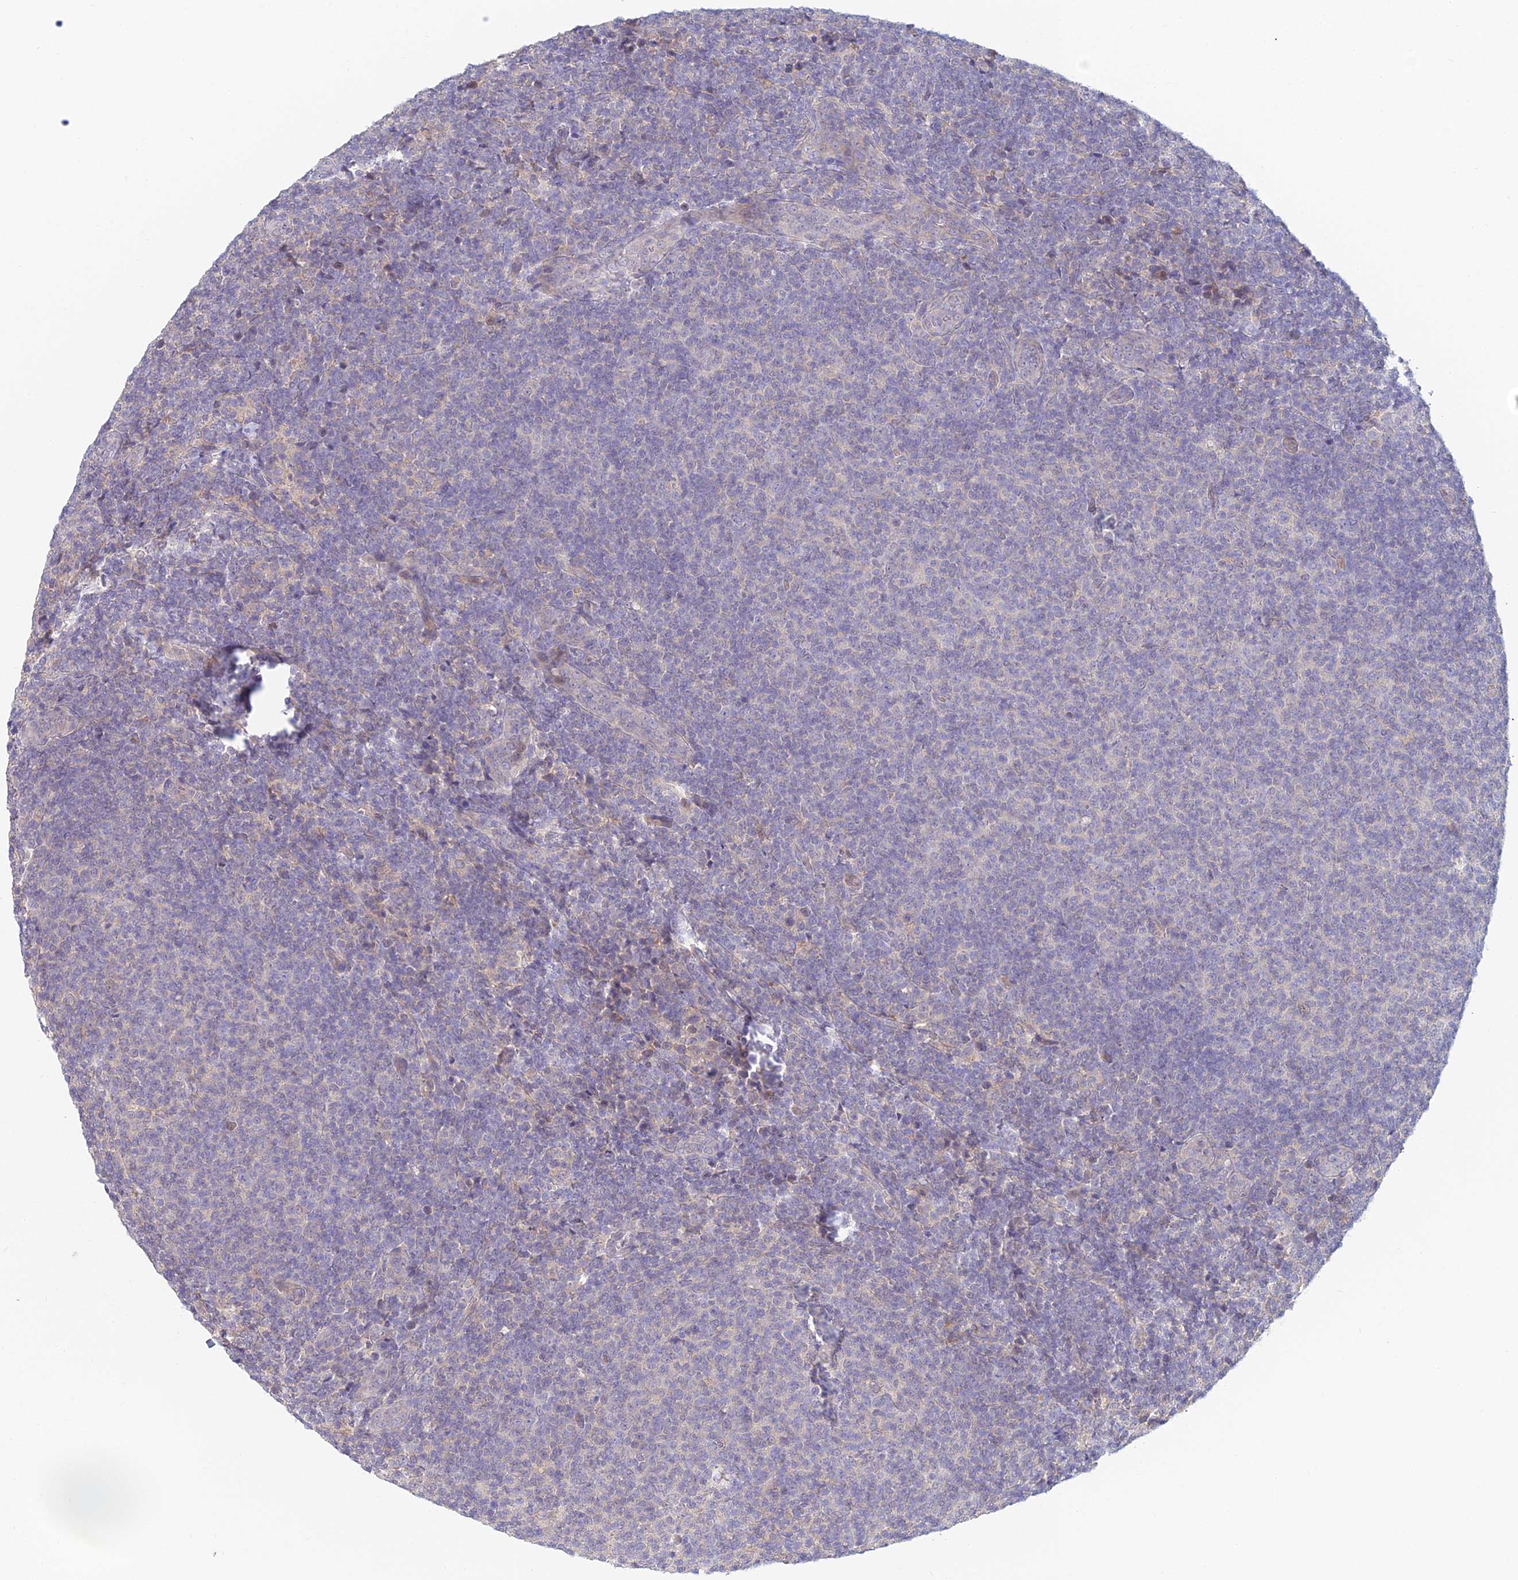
{"staining": {"intensity": "negative", "quantity": "none", "location": "none"}, "tissue": "lymphoma", "cell_type": "Tumor cells", "image_type": "cancer", "snomed": [{"axis": "morphology", "description": "Malignant lymphoma, non-Hodgkin's type, Low grade"}, {"axis": "topography", "description": "Lymph node"}], "caption": "Tumor cells show no significant protein staining in lymphoma.", "gene": "METTL26", "patient": {"sex": "male", "age": 66}}